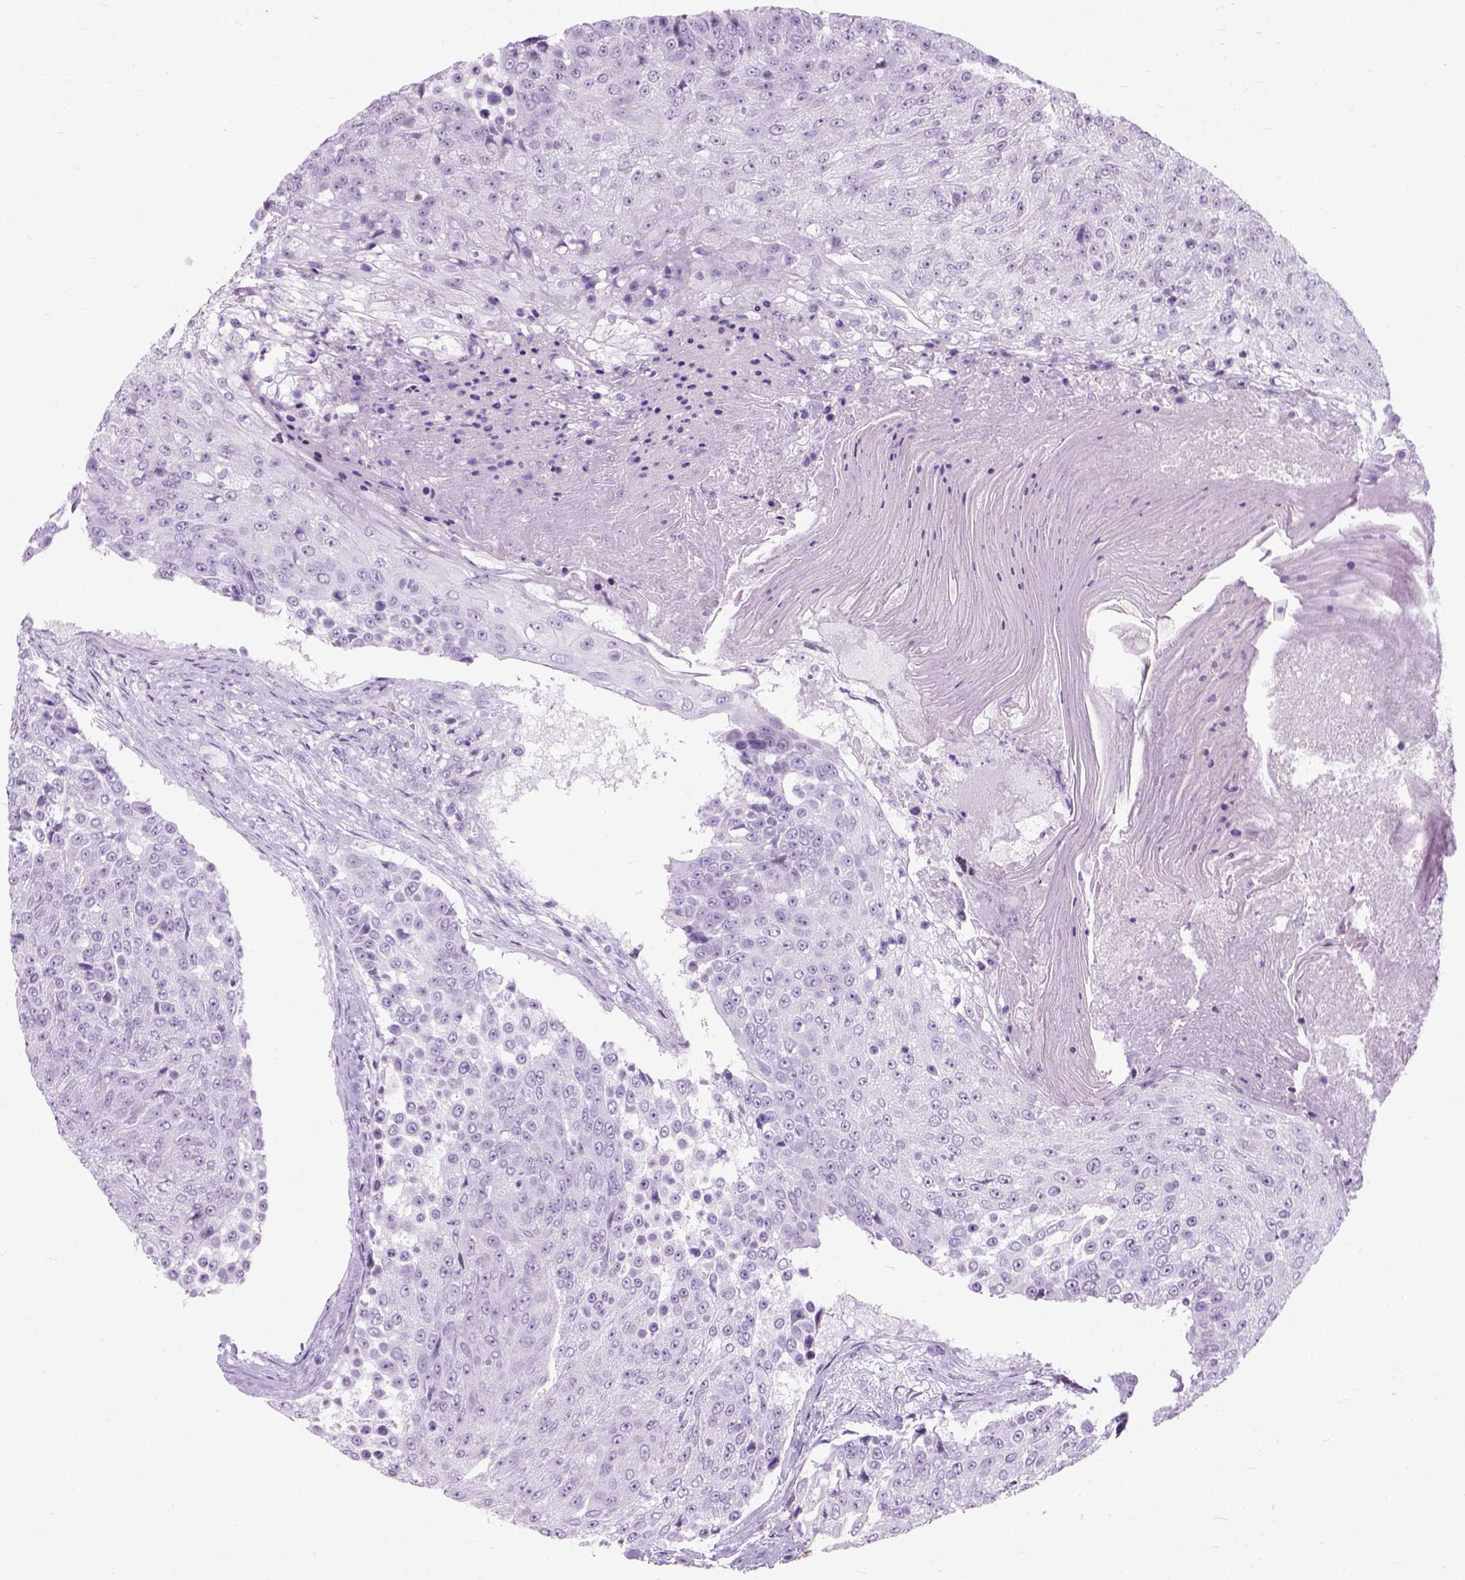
{"staining": {"intensity": "negative", "quantity": "none", "location": "none"}, "tissue": "urothelial cancer", "cell_type": "Tumor cells", "image_type": "cancer", "snomed": [{"axis": "morphology", "description": "Urothelial carcinoma, High grade"}, {"axis": "topography", "description": "Urinary bladder"}], "caption": "The micrograph exhibits no significant positivity in tumor cells of urothelial cancer.", "gene": "AXDND1", "patient": {"sex": "female", "age": 63}}